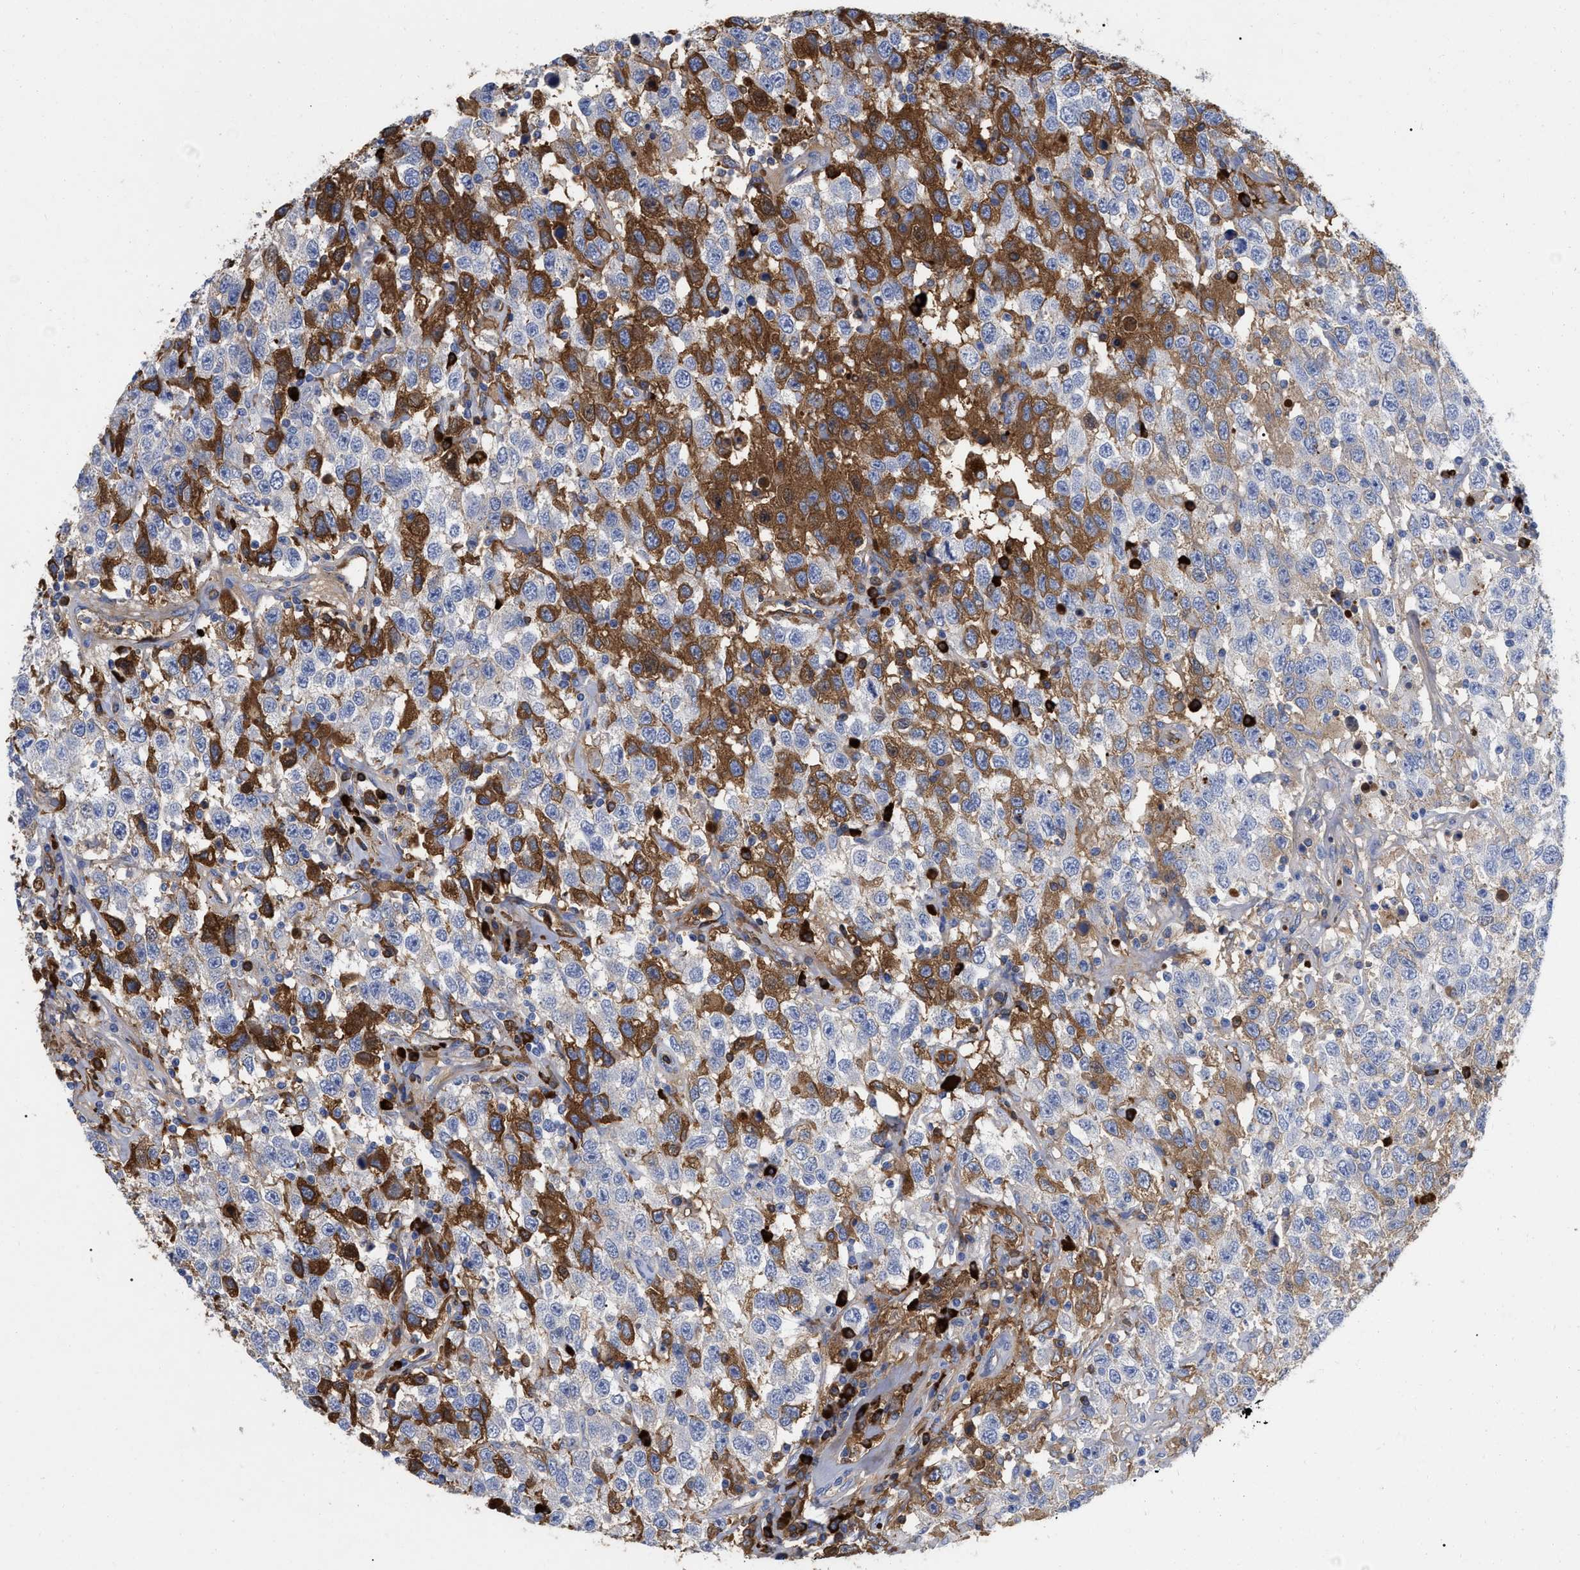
{"staining": {"intensity": "strong", "quantity": "25%-75%", "location": "cytoplasmic/membranous"}, "tissue": "testis cancer", "cell_type": "Tumor cells", "image_type": "cancer", "snomed": [{"axis": "morphology", "description": "Seminoma, NOS"}, {"axis": "topography", "description": "Testis"}], "caption": "Testis seminoma stained with a brown dye exhibits strong cytoplasmic/membranous positive staining in about 25%-75% of tumor cells.", "gene": "IGHV5-51", "patient": {"sex": "male", "age": 41}}